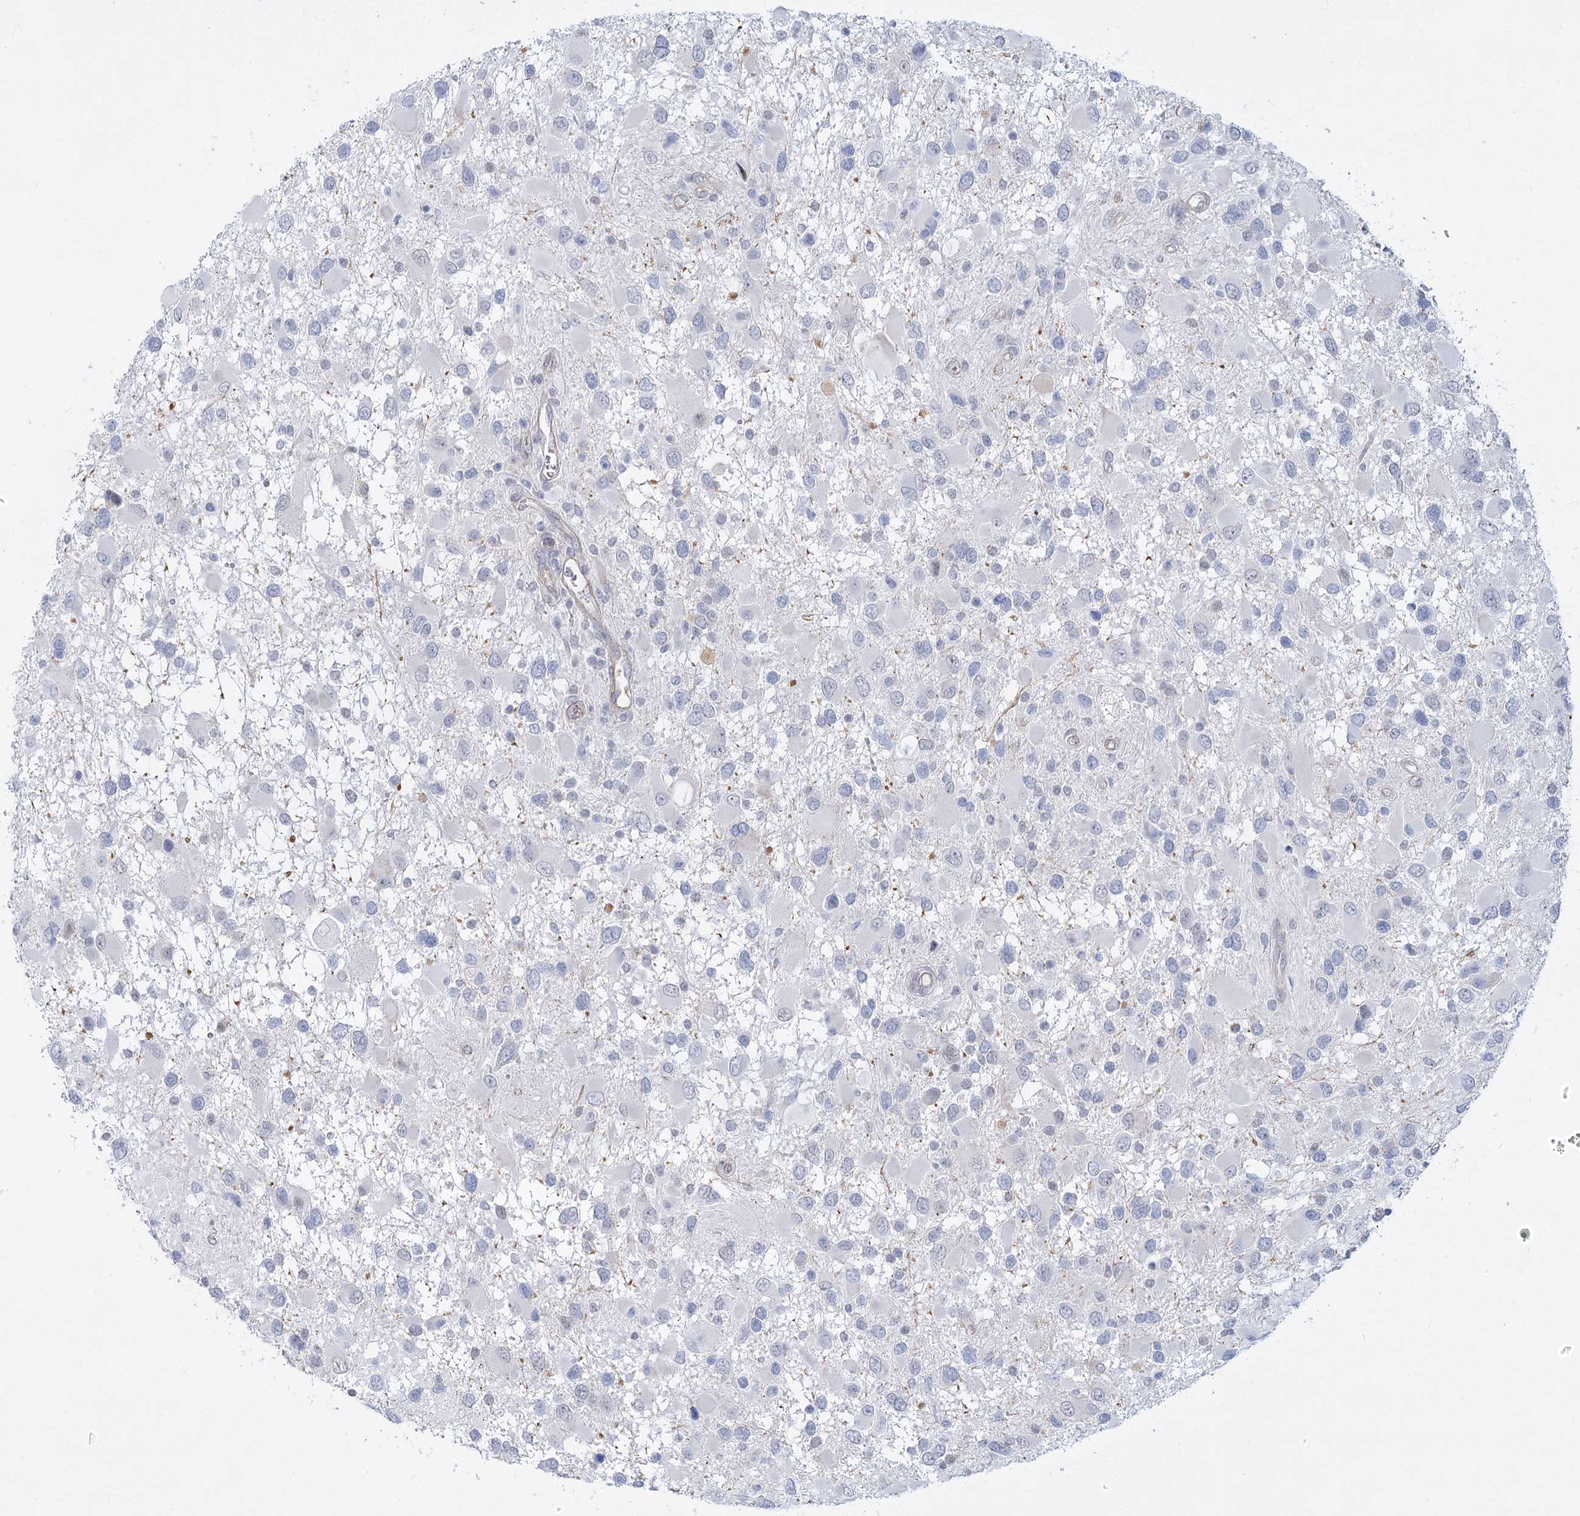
{"staining": {"intensity": "negative", "quantity": "none", "location": "none"}, "tissue": "glioma", "cell_type": "Tumor cells", "image_type": "cancer", "snomed": [{"axis": "morphology", "description": "Glioma, malignant, High grade"}, {"axis": "topography", "description": "Brain"}], "caption": "DAB immunohistochemical staining of glioma reveals no significant staining in tumor cells.", "gene": "ARSI", "patient": {"sex": "male", "age": 53}}